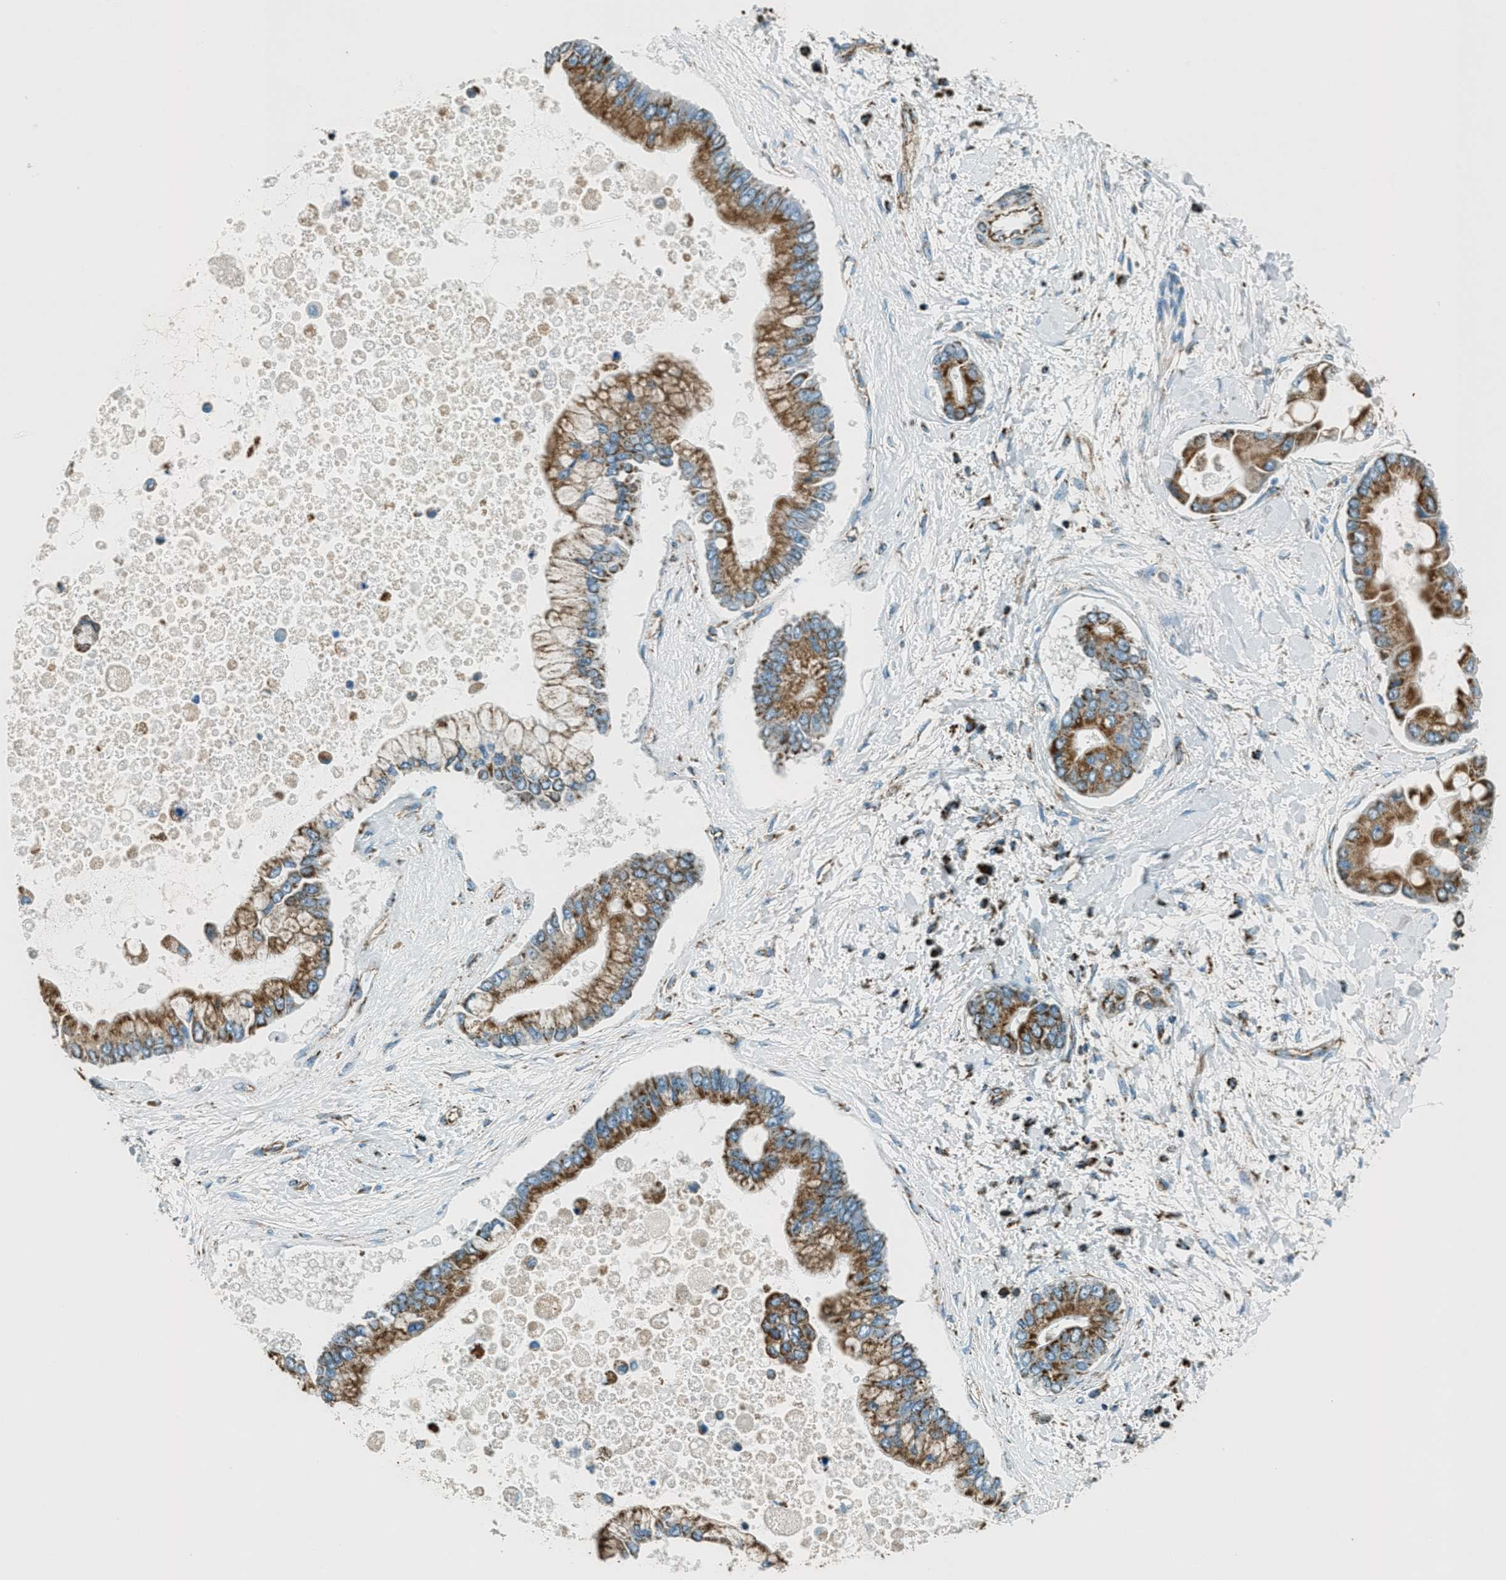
{"staining": {"intensity": "strong", "quantity": ">75%", "location": "cytoplasmic/membranous"}, "tissue": "liver cancer", "cell_type": "Tumor cells", "image_type": "cancer", "snomed": [{"axis": "morphology", "description": "Cholangiocarcinoma"}, {"axis": "topography", "description": "Liver"}], "caption": "IHC image of liver cholangiocarcinoma stained for a protein (brown), which demonstrates high levels of strong cytoplasmic/membranous expression in about >75% of tumor cells.", "gene": "CHST15", "patient": {"sex": "male", "age": 50}}